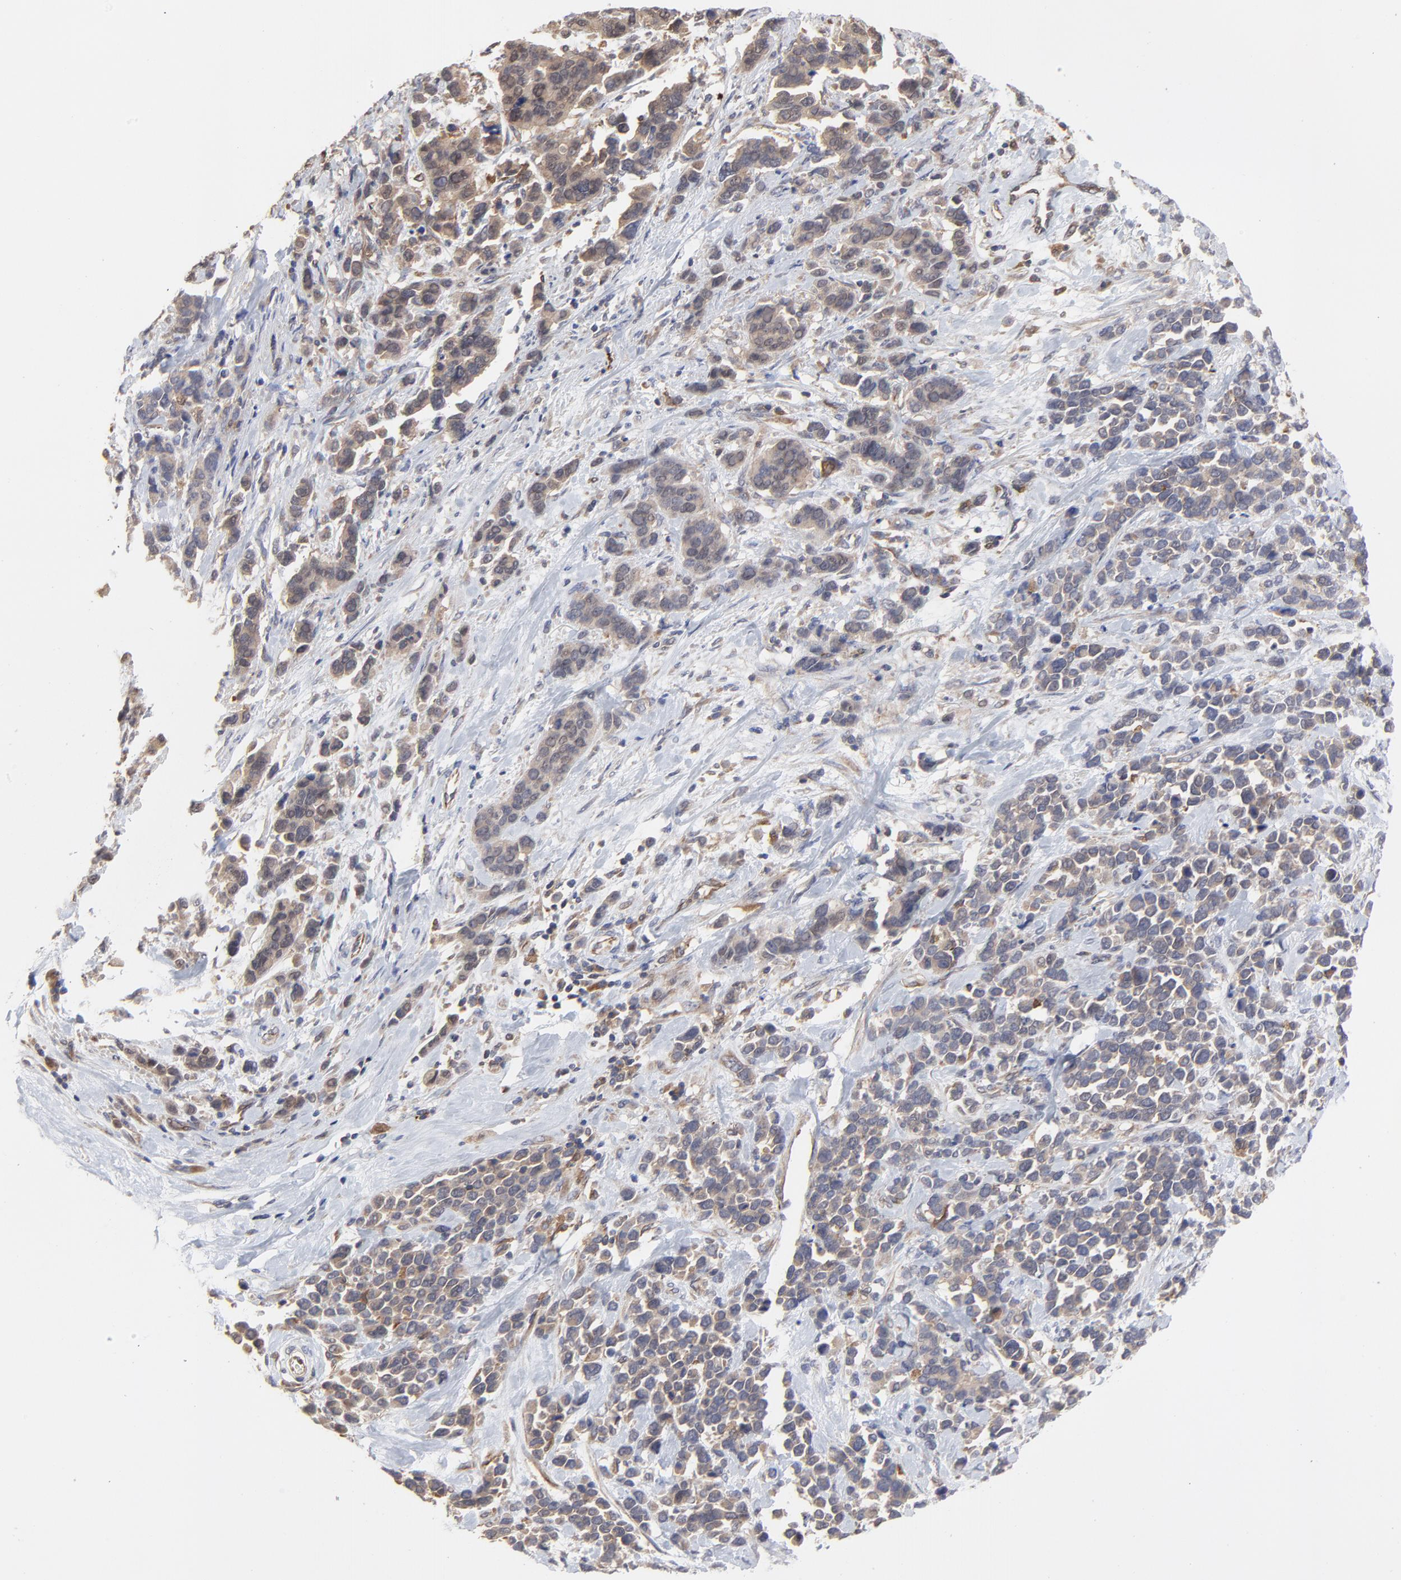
{"staining": {"intensity": "moderate", "quantity": ">75%", "location": "cytoplasmic/membranous"}, "tissue": "stomach cancer", "cell_type": "Tumor cells", "image_type": "cancer", "snomed": [{"axis": "morphology", "description": "Adenocarcinoma, NOS"}, {"axis": "topography", "description": "Stomach, upper"}], "caption": "Human stomach cancer stained with a brown dye shows moderate cytoplasmic/membranous positive positivity in about >75% of tumor cells.", "gene": "RAB9A", "patient": {"sex": "male", "age": 71}}